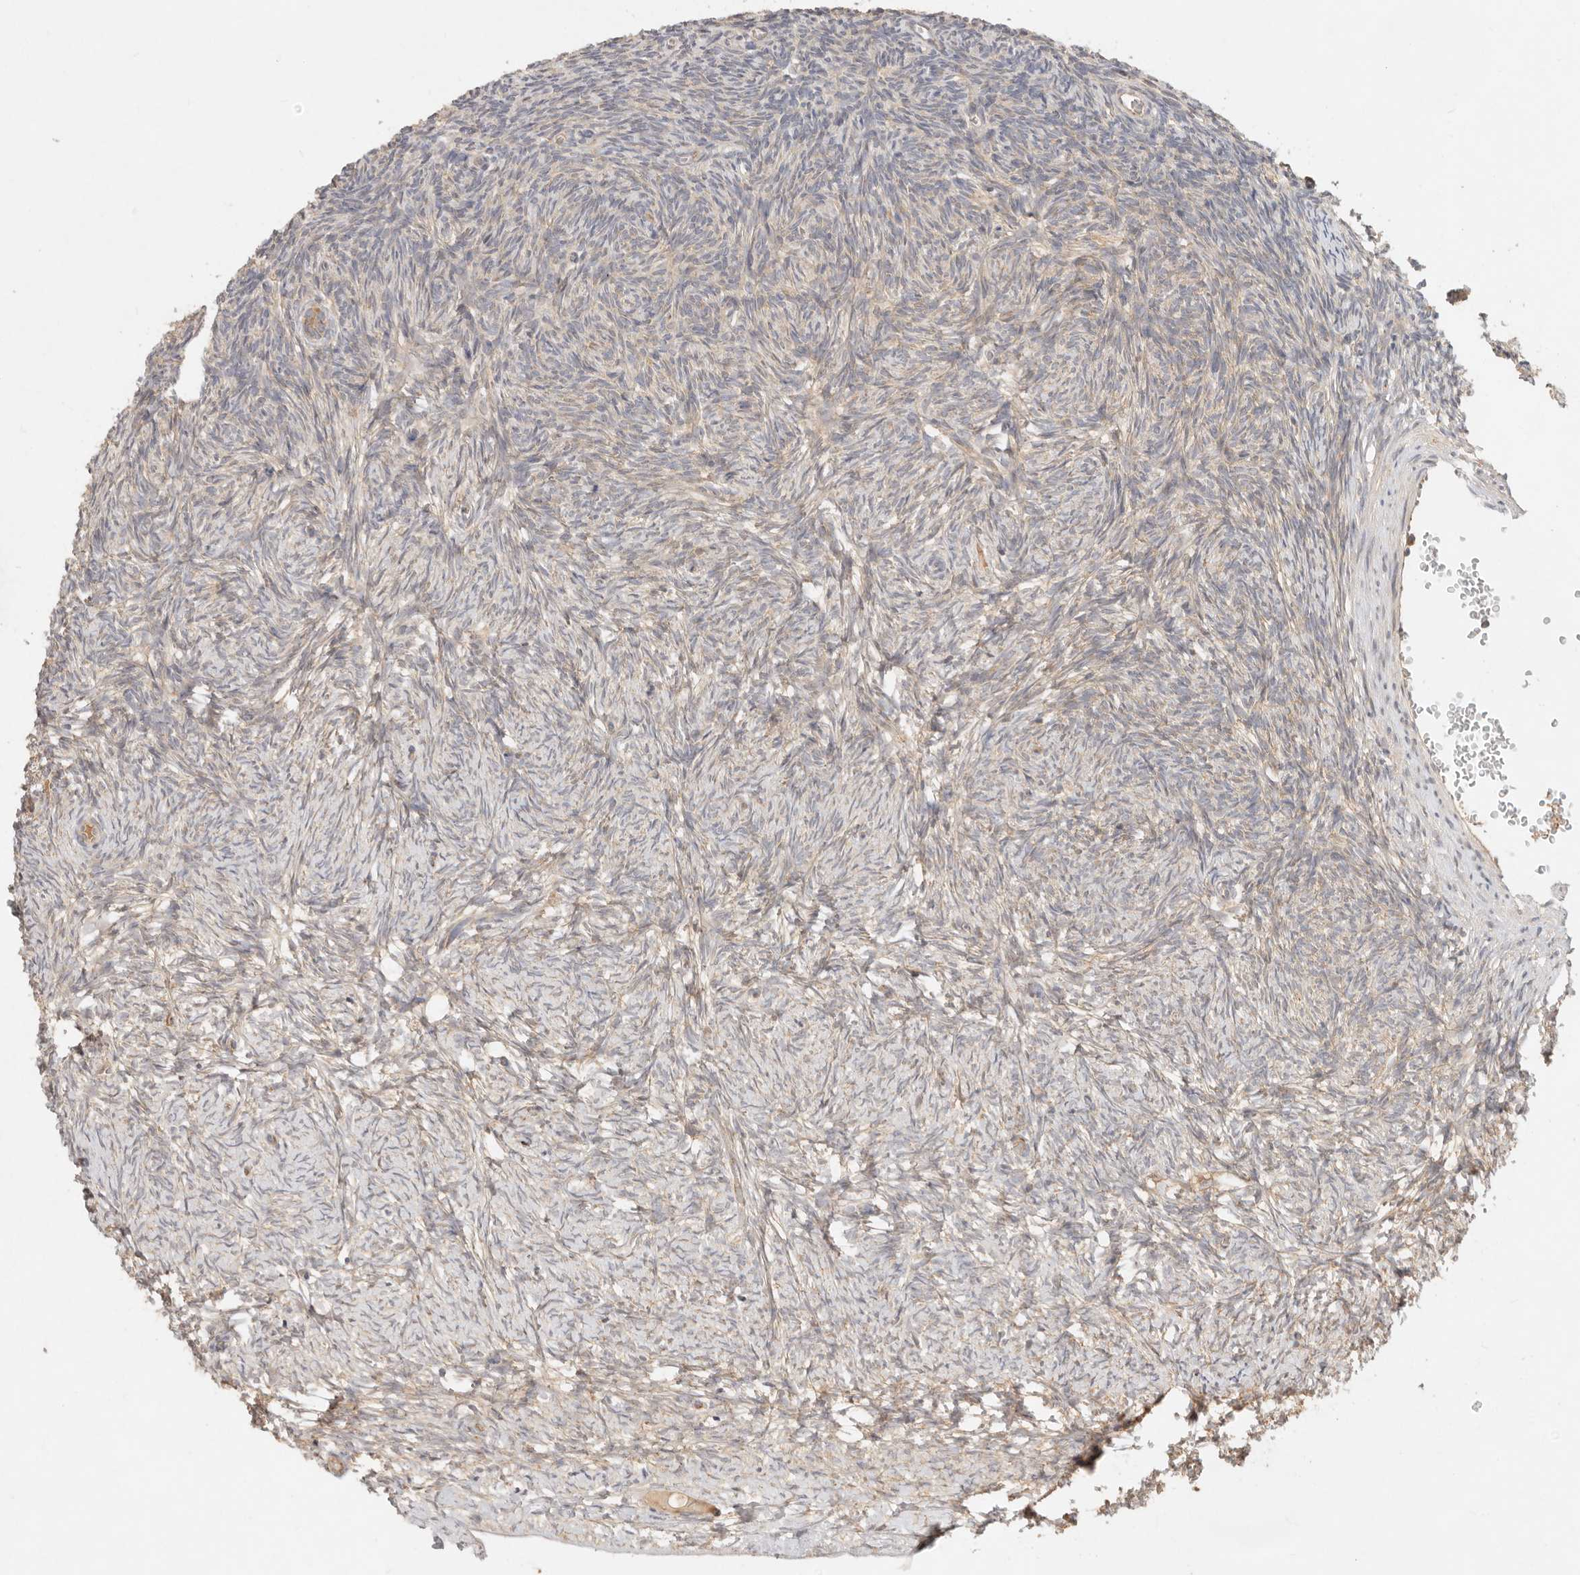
{"staining": {"intensity": "moderate", "quantity": ">75%", "location": "cytoplasmic/membranous"}, "tissue": "ovary", "cell_type": "Follicle cells", "image_type": "normal", "snomed": [{"axis": "morphology", "description": "Normal tissue, NOS"}, {"axis": "topography", "description": "Ovary"}], "caption": "Follicle cells show medium levels of moderate cytoplasmic/membranous positivity in about >75% of cells in unremarkable ovary.", "gene": "HECTD3", "patient": {"sex": "female", "age": 34}}